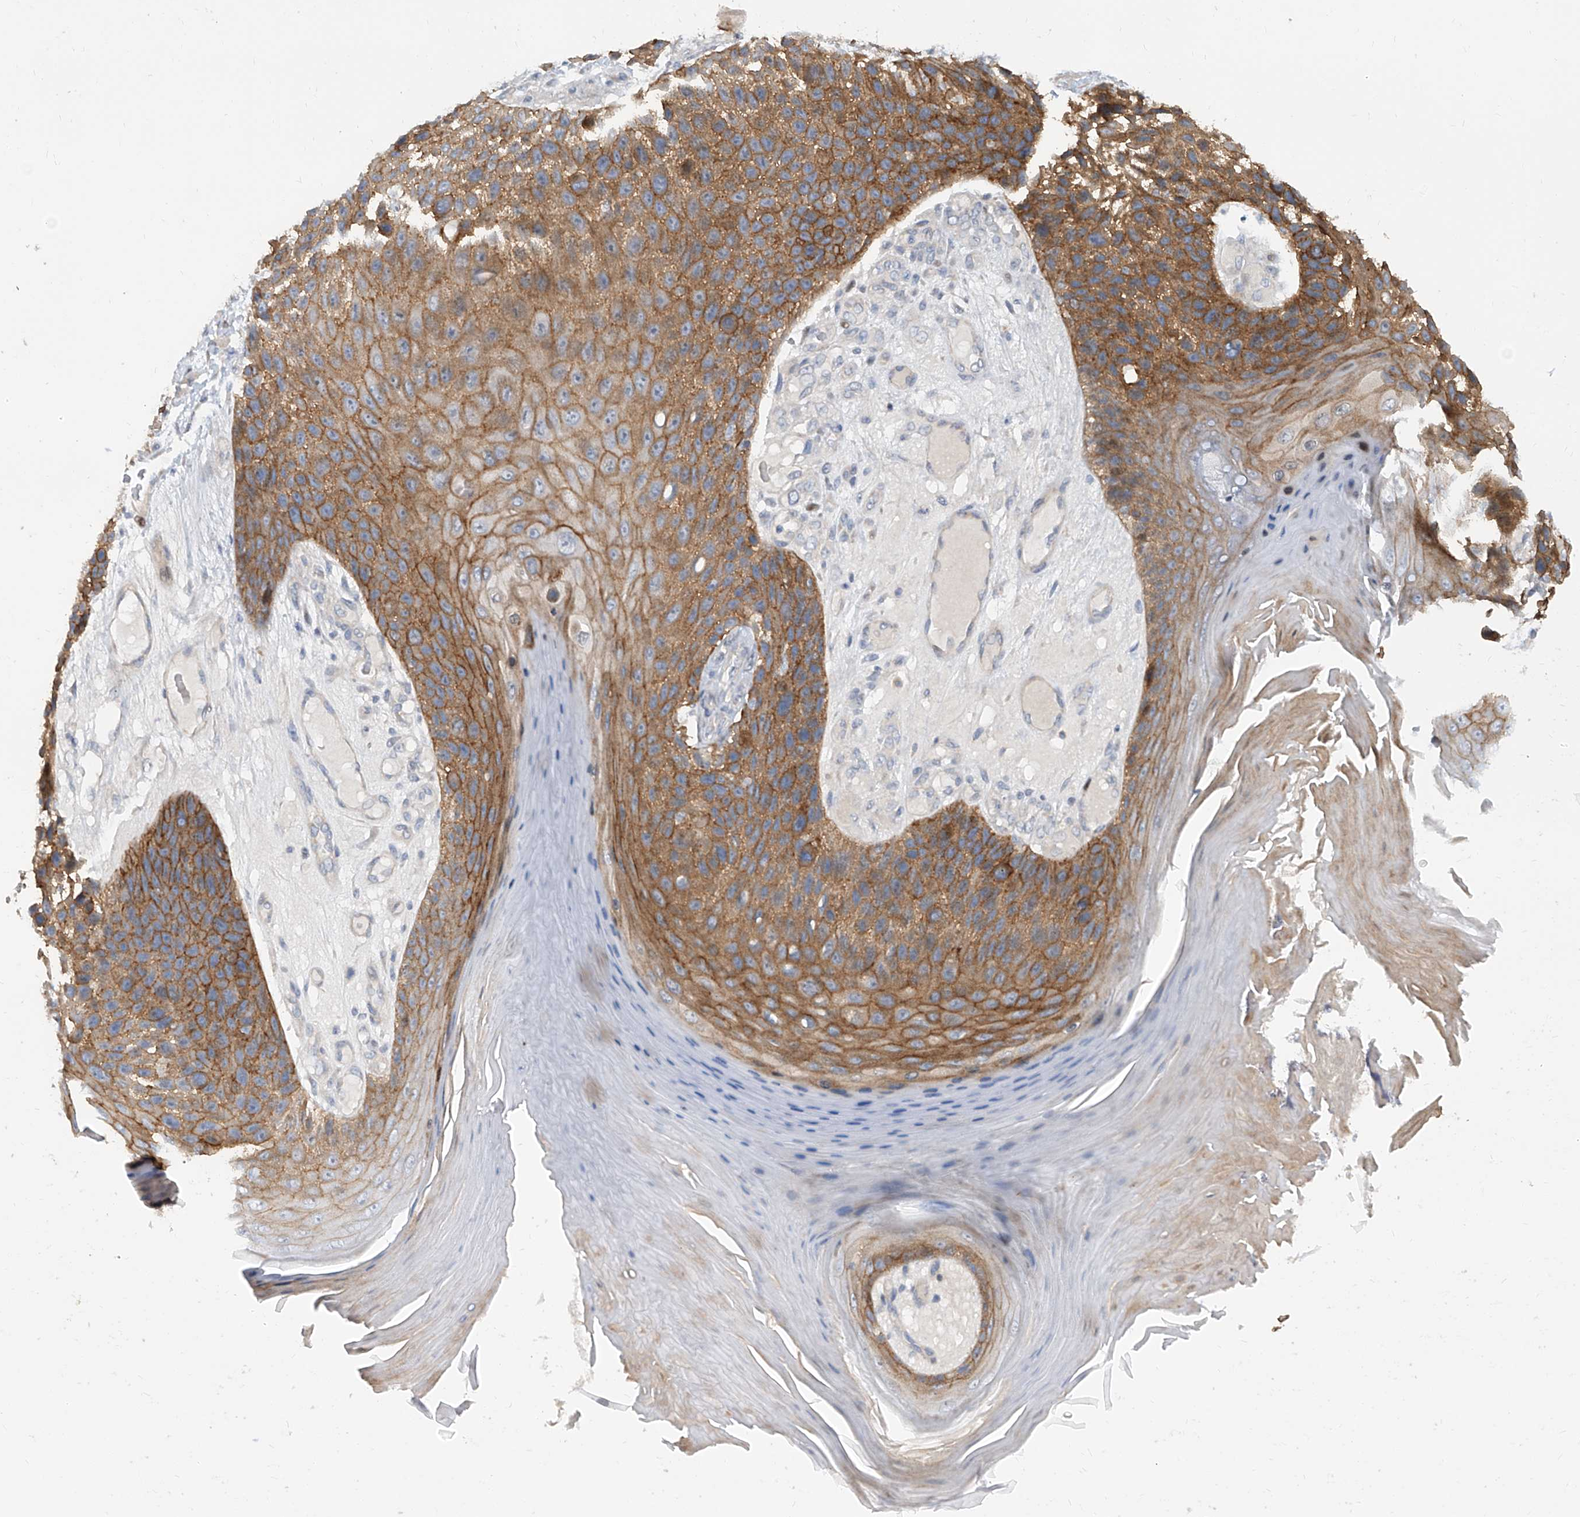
{"staining": {"intensity": "moderate", "quantity": ">75%", "location": "cytoplasmic/membranous"}, "tissue": "skin cancer", "cell_type": "Tumor cells", "image_type": "cancer", "snomed": [{"axis": "morphology", "description": "Squamous cell carcinoma, NOS"}, {"axis": "topography", "description": "Skin"}], "caption": "The micrograph displays immunohistochemical staining of skin squamous cell carcinoma. There is moderate cytoplasmic/membranous staining is appreciated in approximately >75% of tumor cells.", "gene": "LRRC1", "patient": {"sex": "female", "age": 88}}